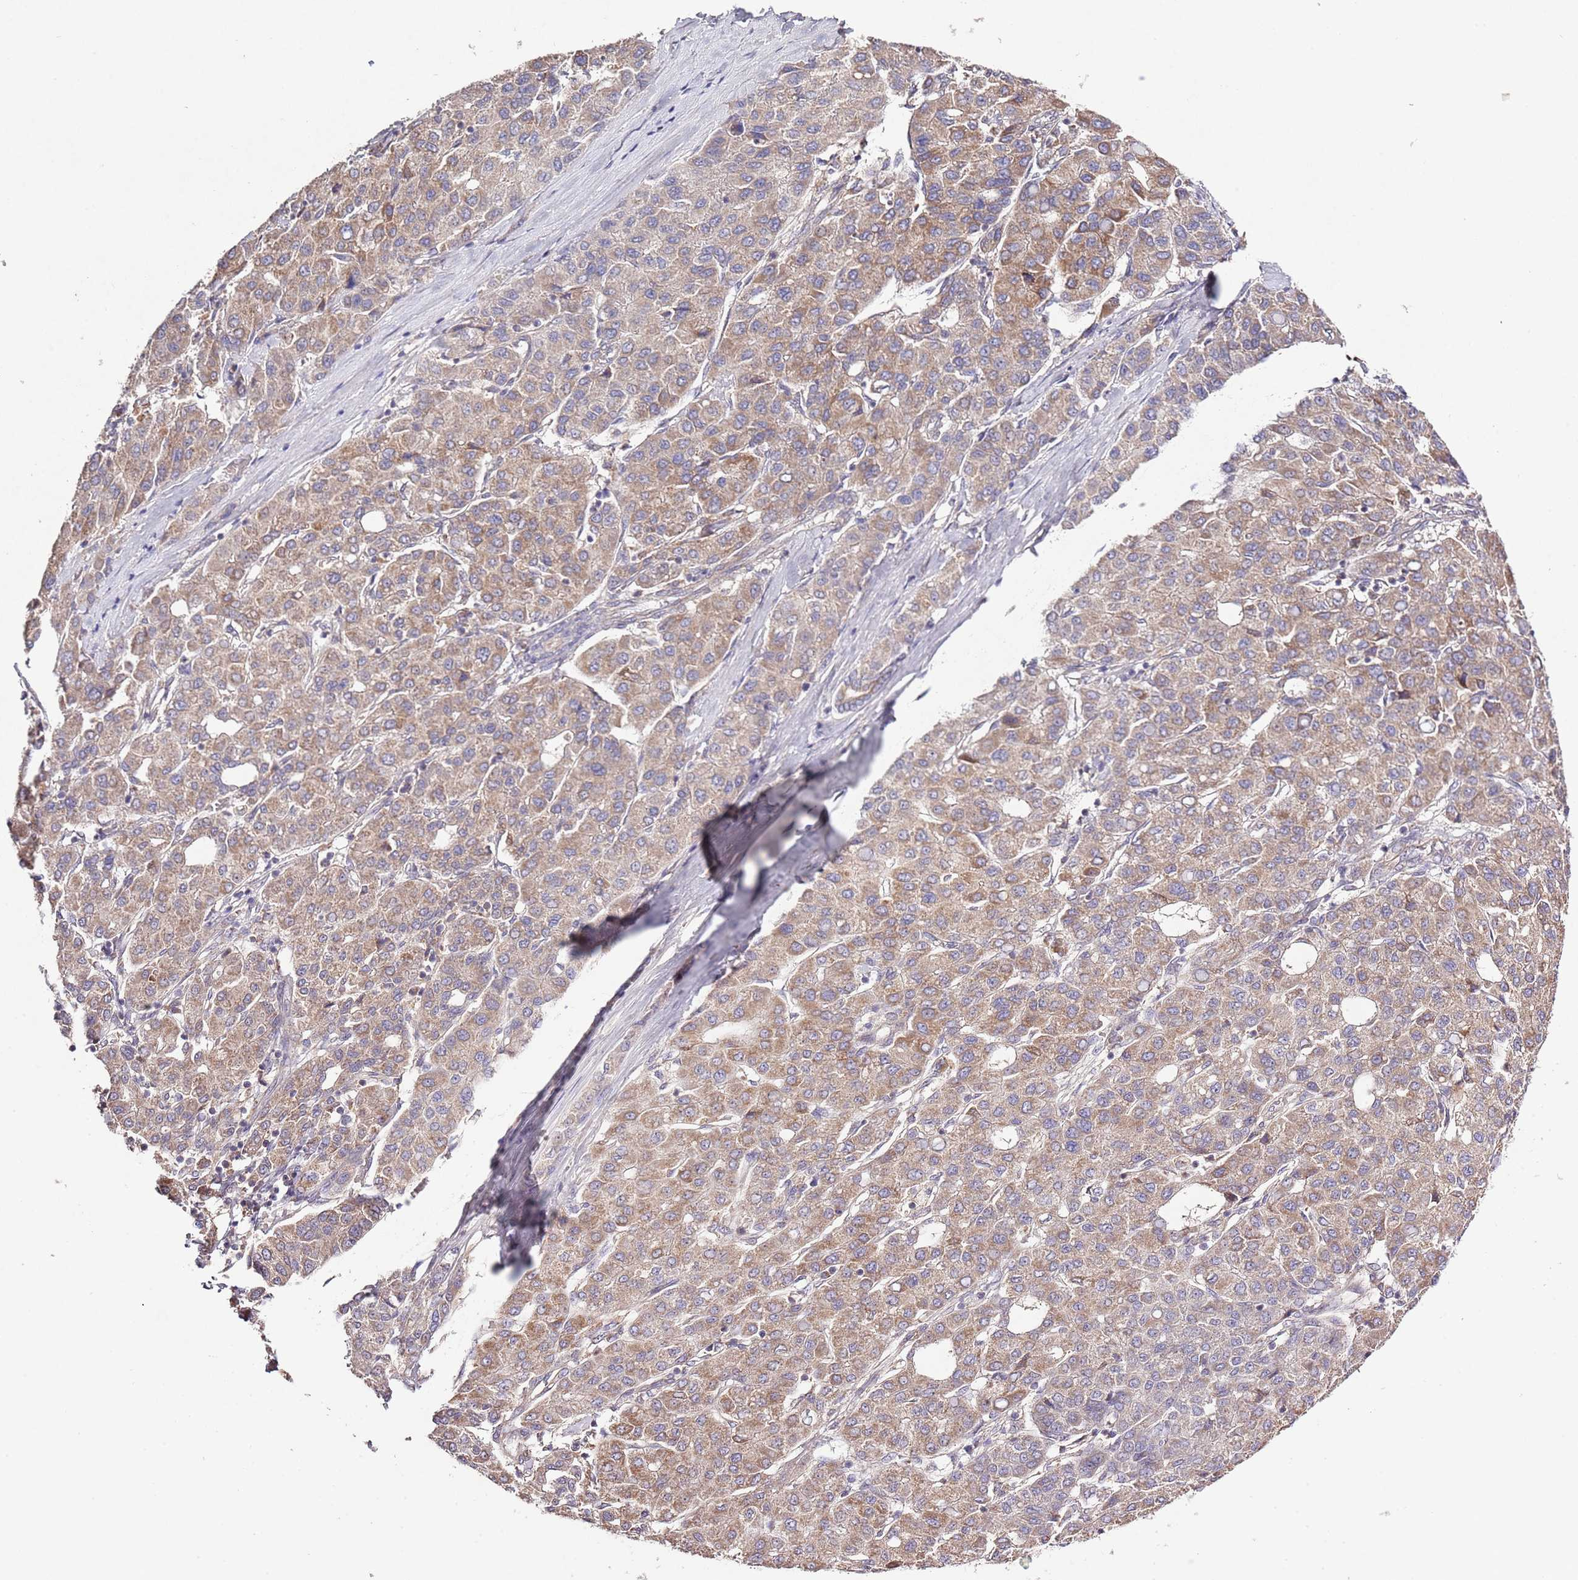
{"staining": {"intensity": "moderate", "quantity": "25%-75%", "location": "cytoplasmic/membranous"}, "tissue": "liver cancer", "cell_type": "Tumor cells", "image_type": "cancer", "snomed": [{"axis": "morphology", "description": "Carcinoma, Hepatocellular, NOS"}, {"axis": "topography", "description": "Liver"}], "caption": "Protein staining reveals moderate cytoplasmic/membranous positivity in approximately 25%-75% of tumor cells in liver cancer. (brown staining indicates protein expression, while blue staining denotes nuclei).", "gene": "IVD", "patient": {"sex": "male", "age": 65}}